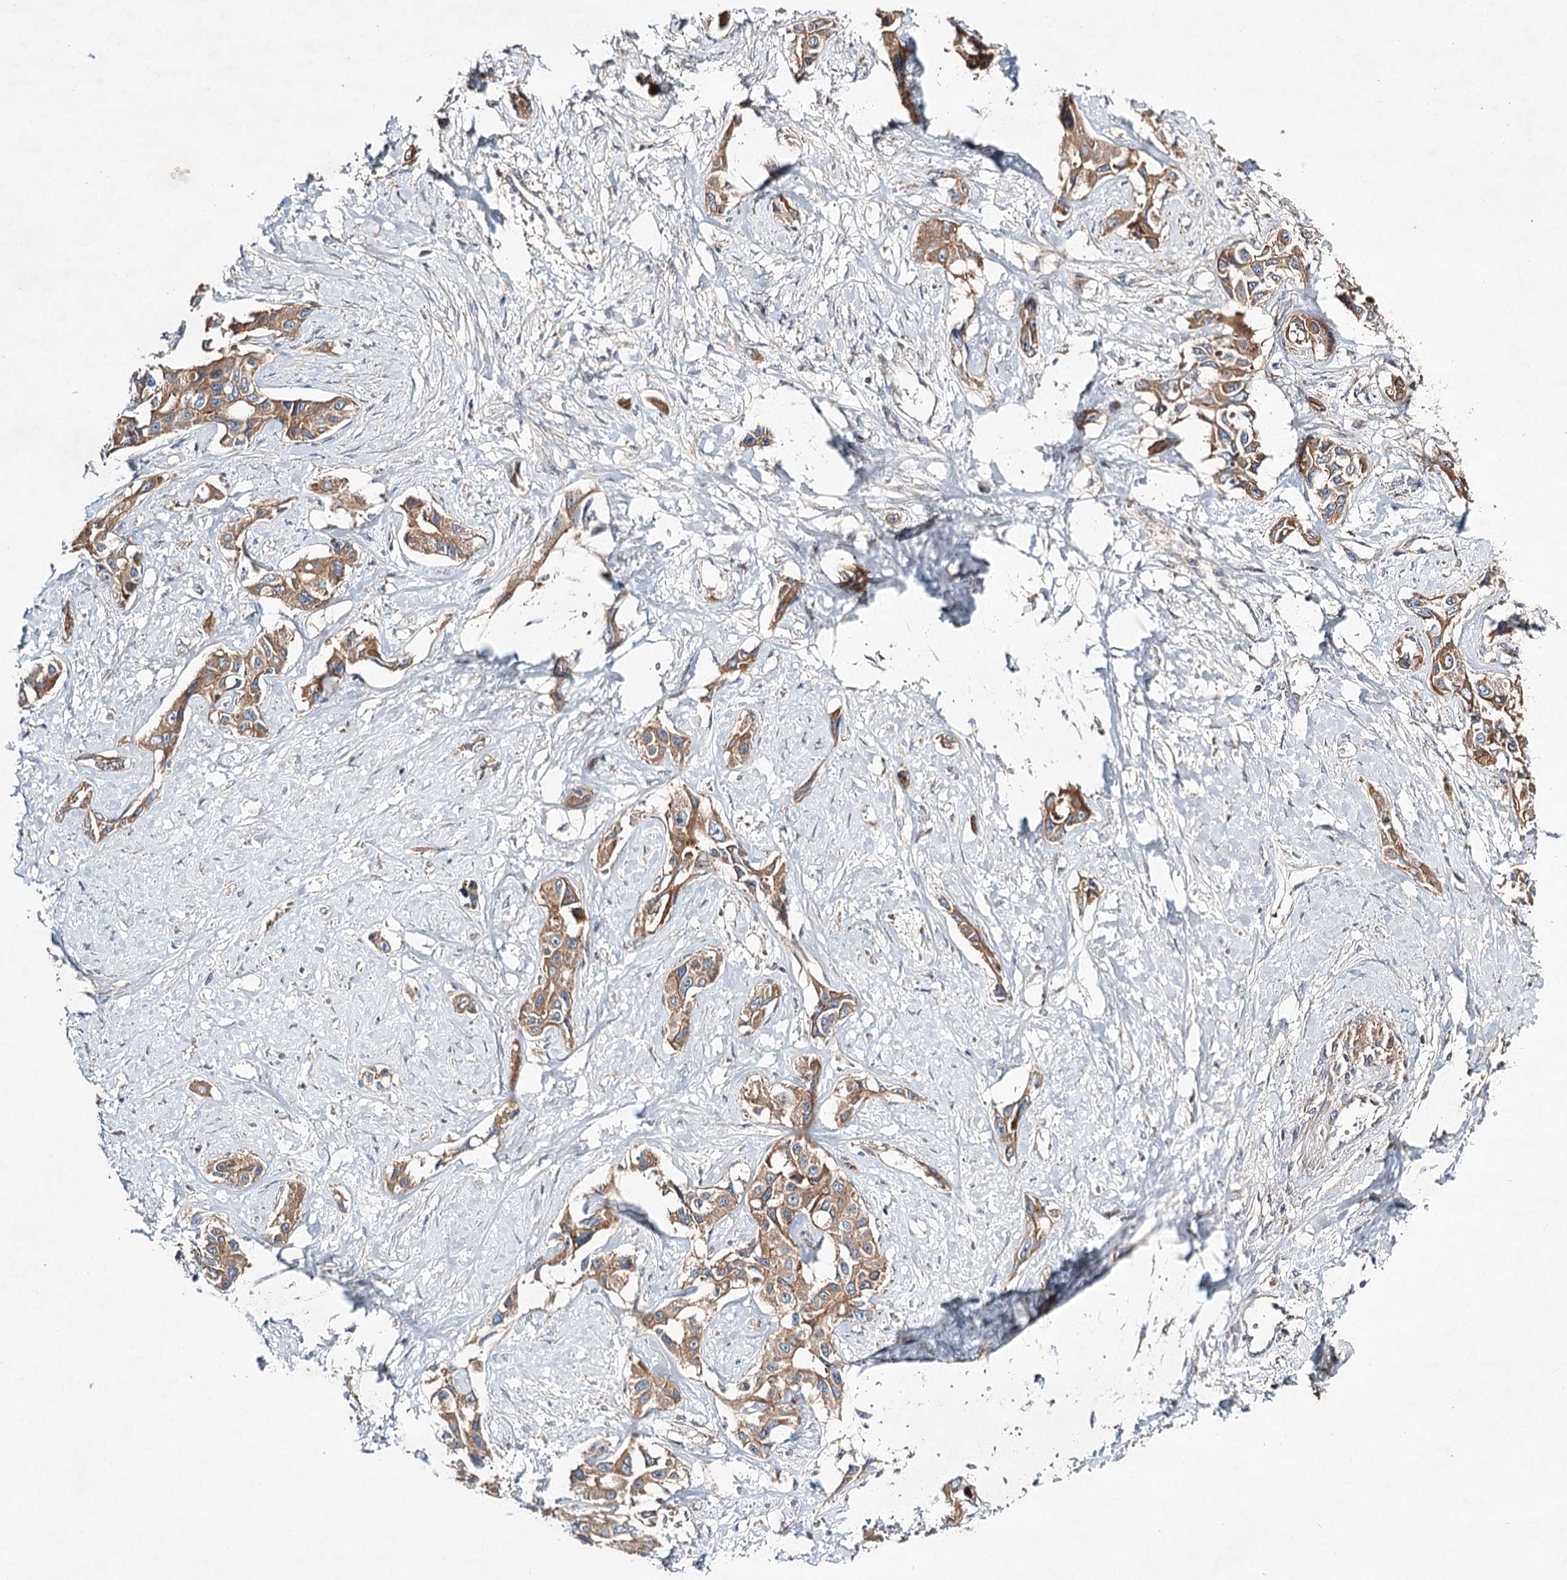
{"staining": {"intensity": "moderate", "quantity": ">75%", "location": "cytoplasmic/membranous"}, "tissue": "liver cancer", "cell_type": "Tumor cells", "image_type": "cancer", "snomed": [{"axis": "morphology", "description": "Cholangiocarcinoma"}, {"axis": "topography", "description": "Liver"}], "caption": "A photomicrograph of liver cholangiocarcinoma stained for a protein exhibits moderate cytoplasmic/membranous brown staining in tumor cells. (Stains: DAB (3,3'-diaminobenzidine) in brown, nuclei in blue, Microscopy: brightfield microscopy at high magnification).", "gene": "LSS", "patient": {"sex": "male", "age": 59}}